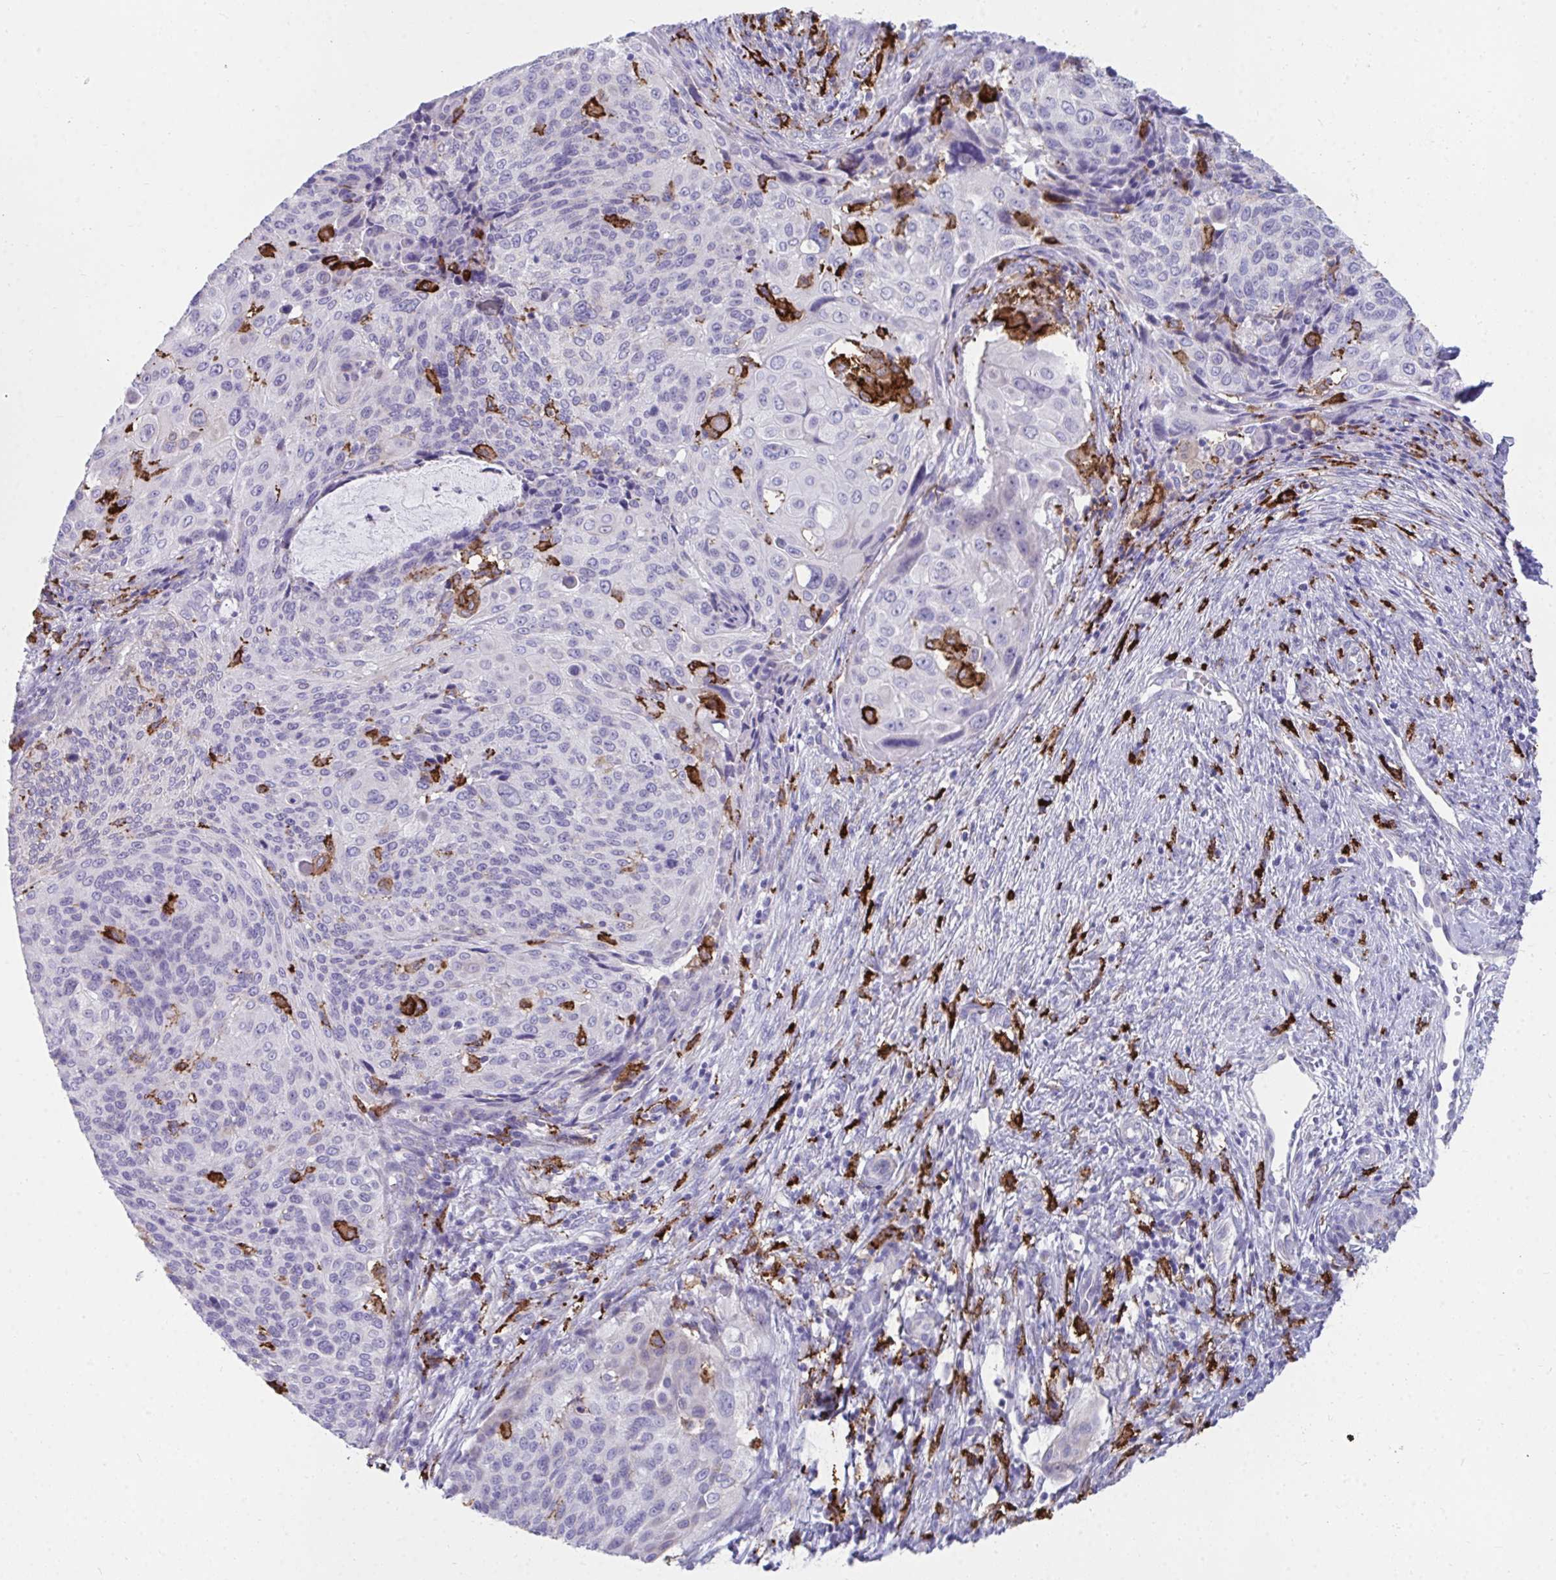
{"staining": {"intensity": "negative", "quantity": "none", "location": "none"}, "tissue": "cervical cancer", "cell_type": "Tumor cells", "image_type": "cancer", "snomed": [{"axis": "morphology", "description": "Squamous cell carcinoma, NOS"}, {"axis": "topography", "description": "Cervix"}], "caption": "Immunohistochemistry (IHC) photomicrograph of cervical squamous cell carcinoma stained for a protein (brown), which displays no expression in tumor cells. (Stains: DAB (3,3'-diaminobenzidine) immunohistochemistry (IHC) with hematoxylin counter stain, Microscopy: brightfield microscopy at high magnification).", "gene": "CD163", "patient": {"sex": "female", "age": 49}}